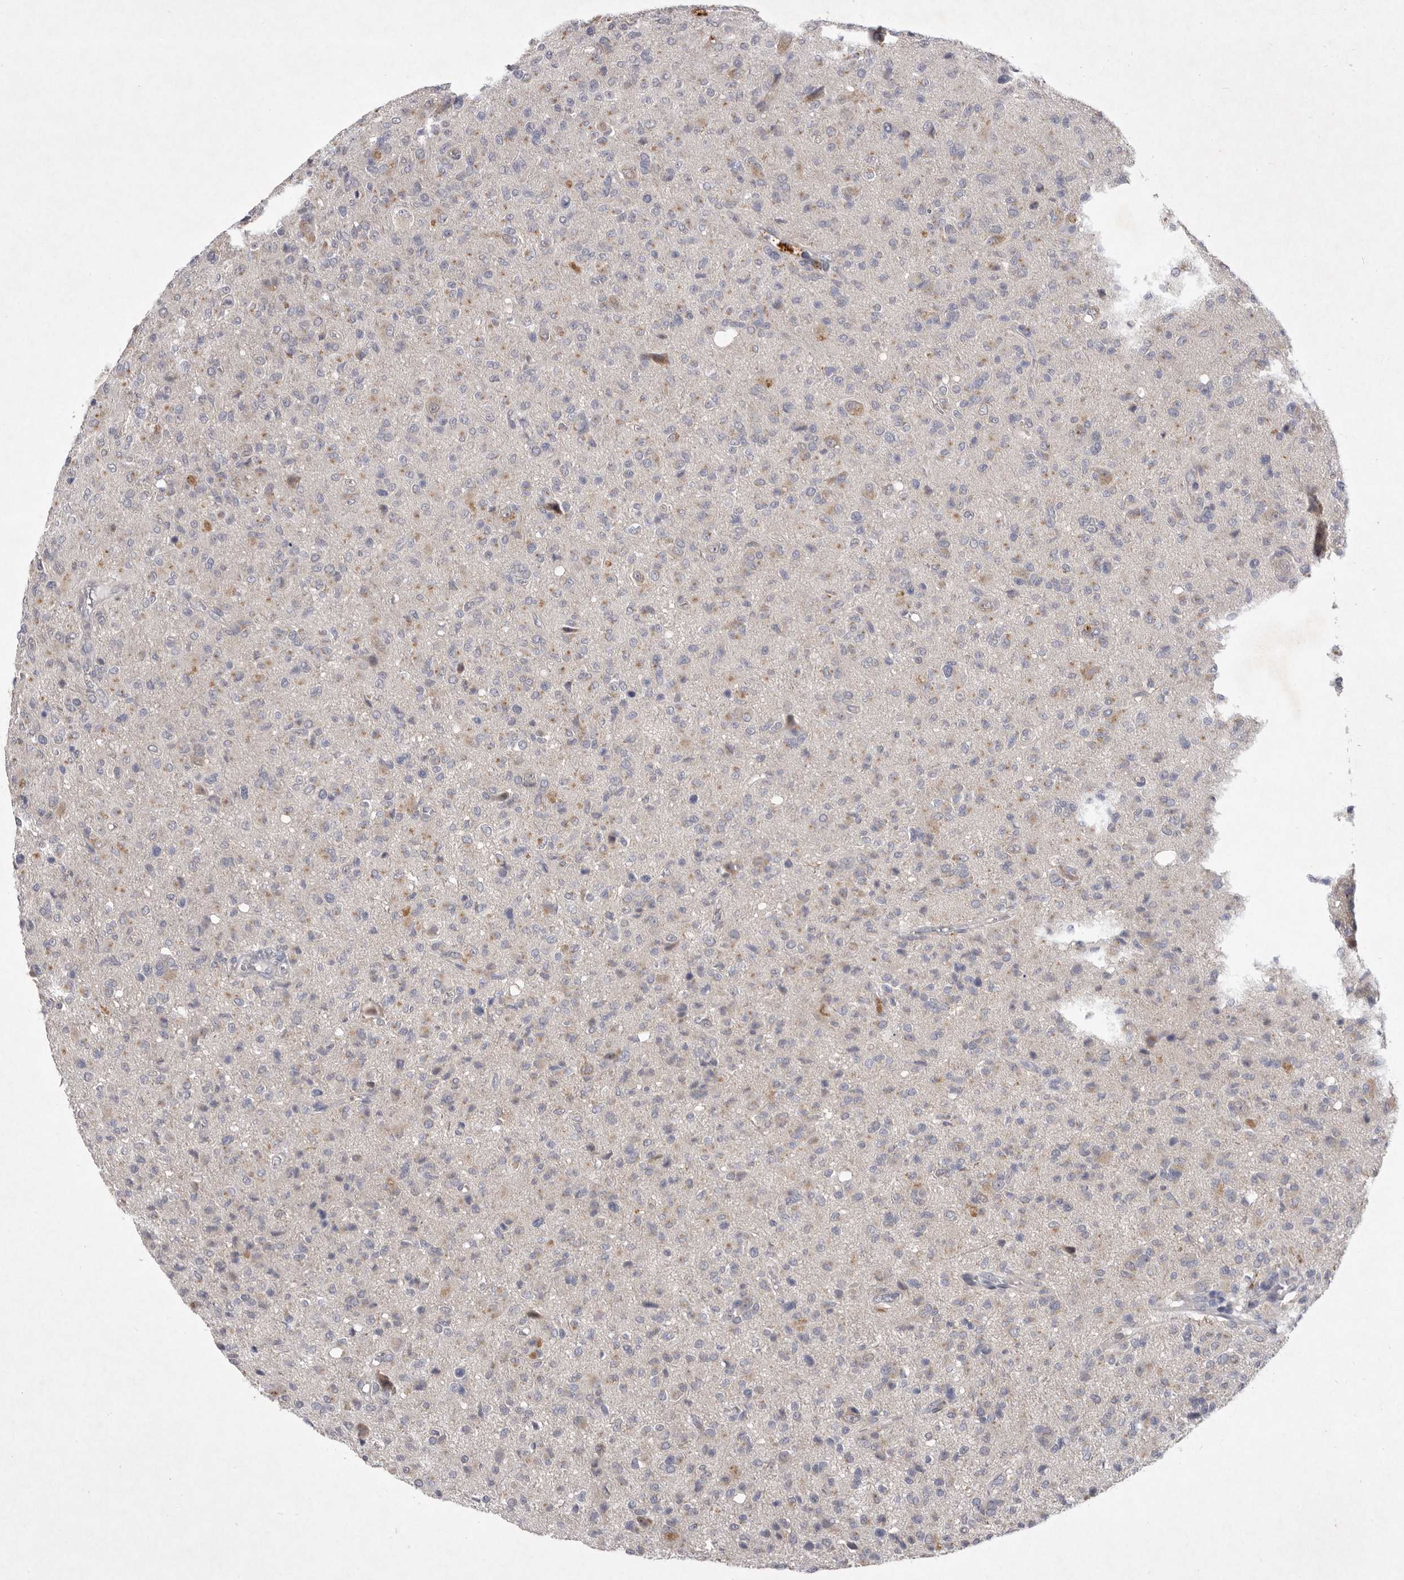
{"staining": {"intensity": "weak", "quantity": "<25%", "location": "cytoplasmic/membranous"}, "tissue": "glioma", "cell_type": "Tumor cells", "image_type": "cancer", "snomed": [{"axis": "morphology", "description": "Glioma, malignant, High grade"}, {"axis": "topography", "description": "Brain"}], "caption": "This is an immunohistochemistry (IHC) micrograph of glioma. There is no staining in tumor cells.", "gene": "P2RX6", "patient": {"sex": "female", "age": 57}}